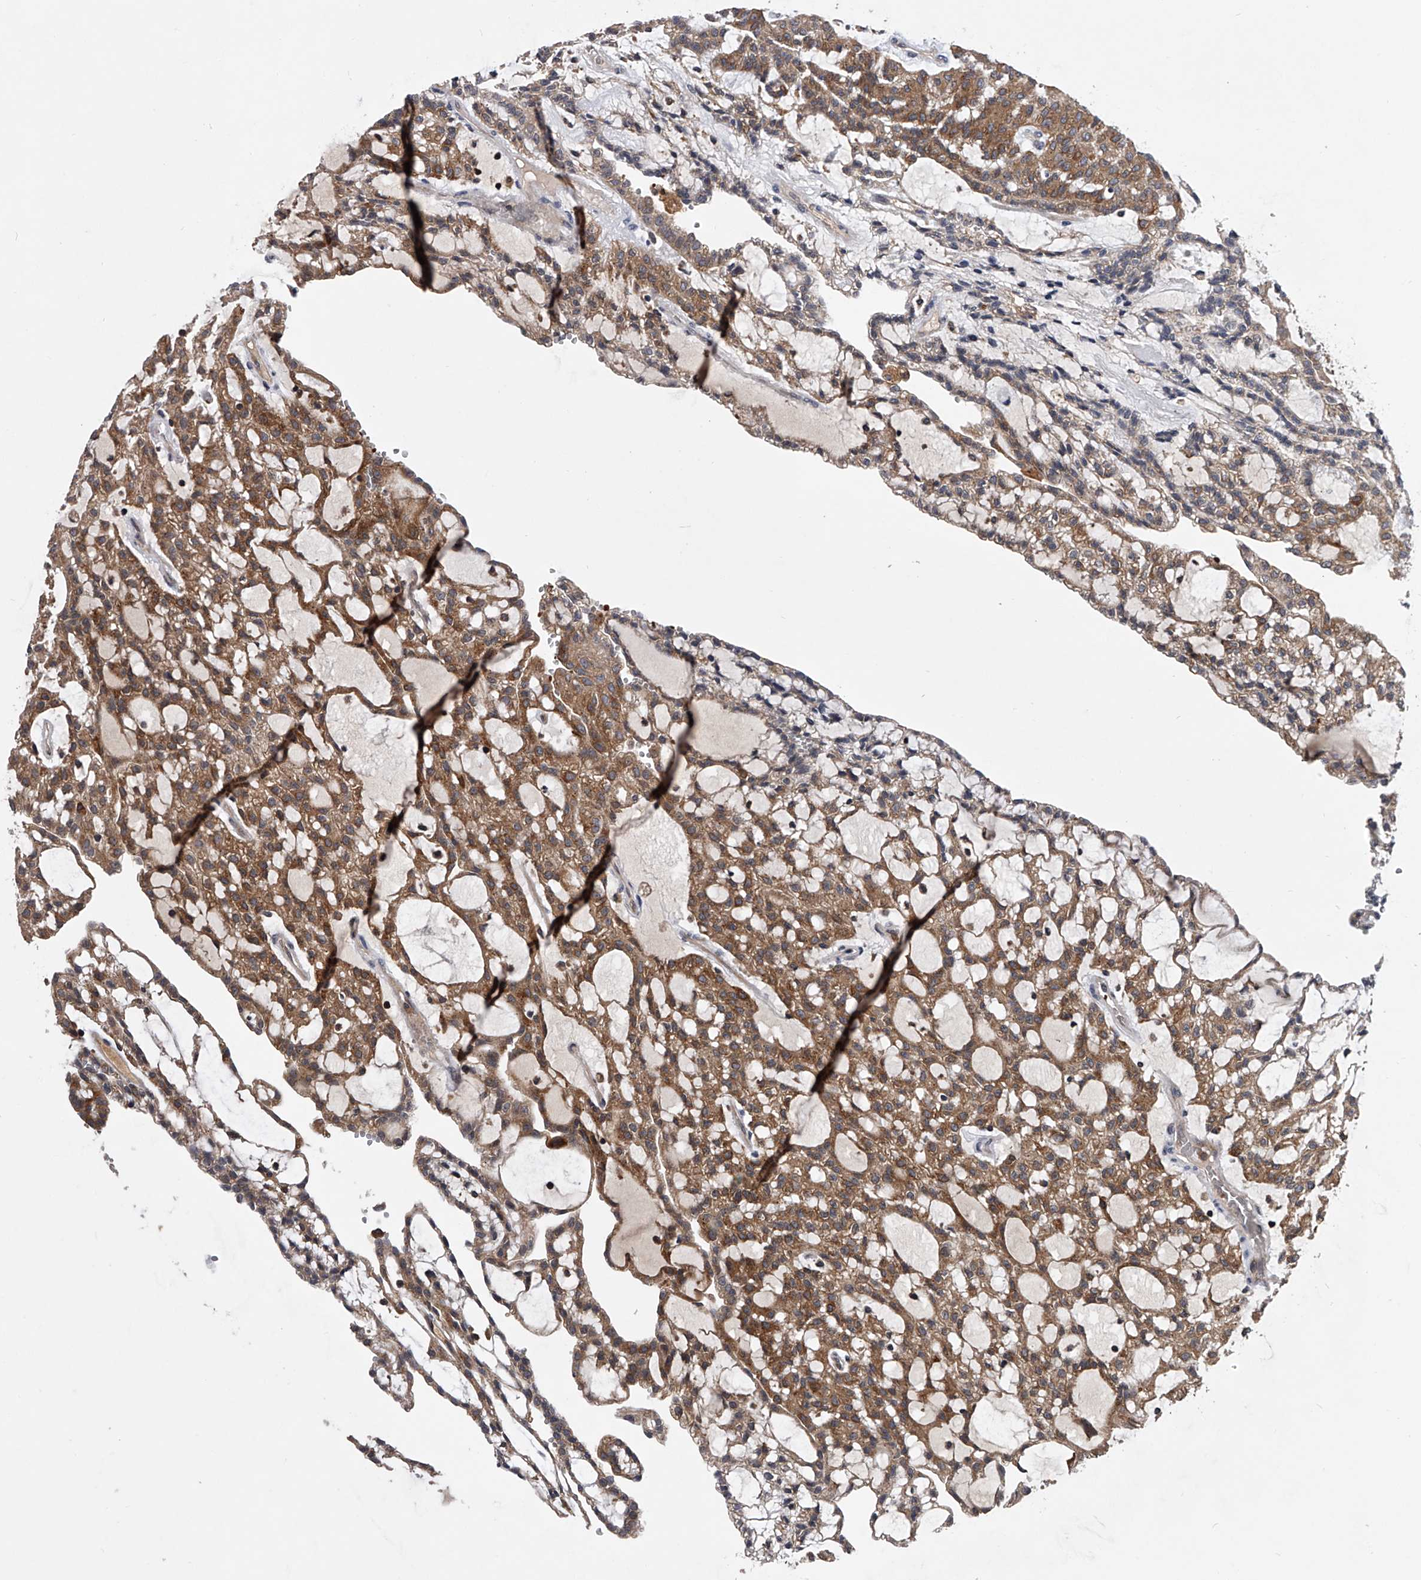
{"staining": {"intensity": "moderate", "quantity": ">75%", "location": "cytoplasmic/membranous"}, "tissue": "renal cancer", "cell_type": "Tumor cells", "image_type": "cancer", "snomed": [{"axis": "morphology", "description": "Adenocarcinoma, NOS"}, {"axis": "topography", "description": "Kidney"}], "caption": "A brown stain shows moderate cytoplasmic/membranous staining of a protein in human renal cancer tumor cells.", "gene": "ZNF30", "patient": {"sex": "male", "age": 63}}